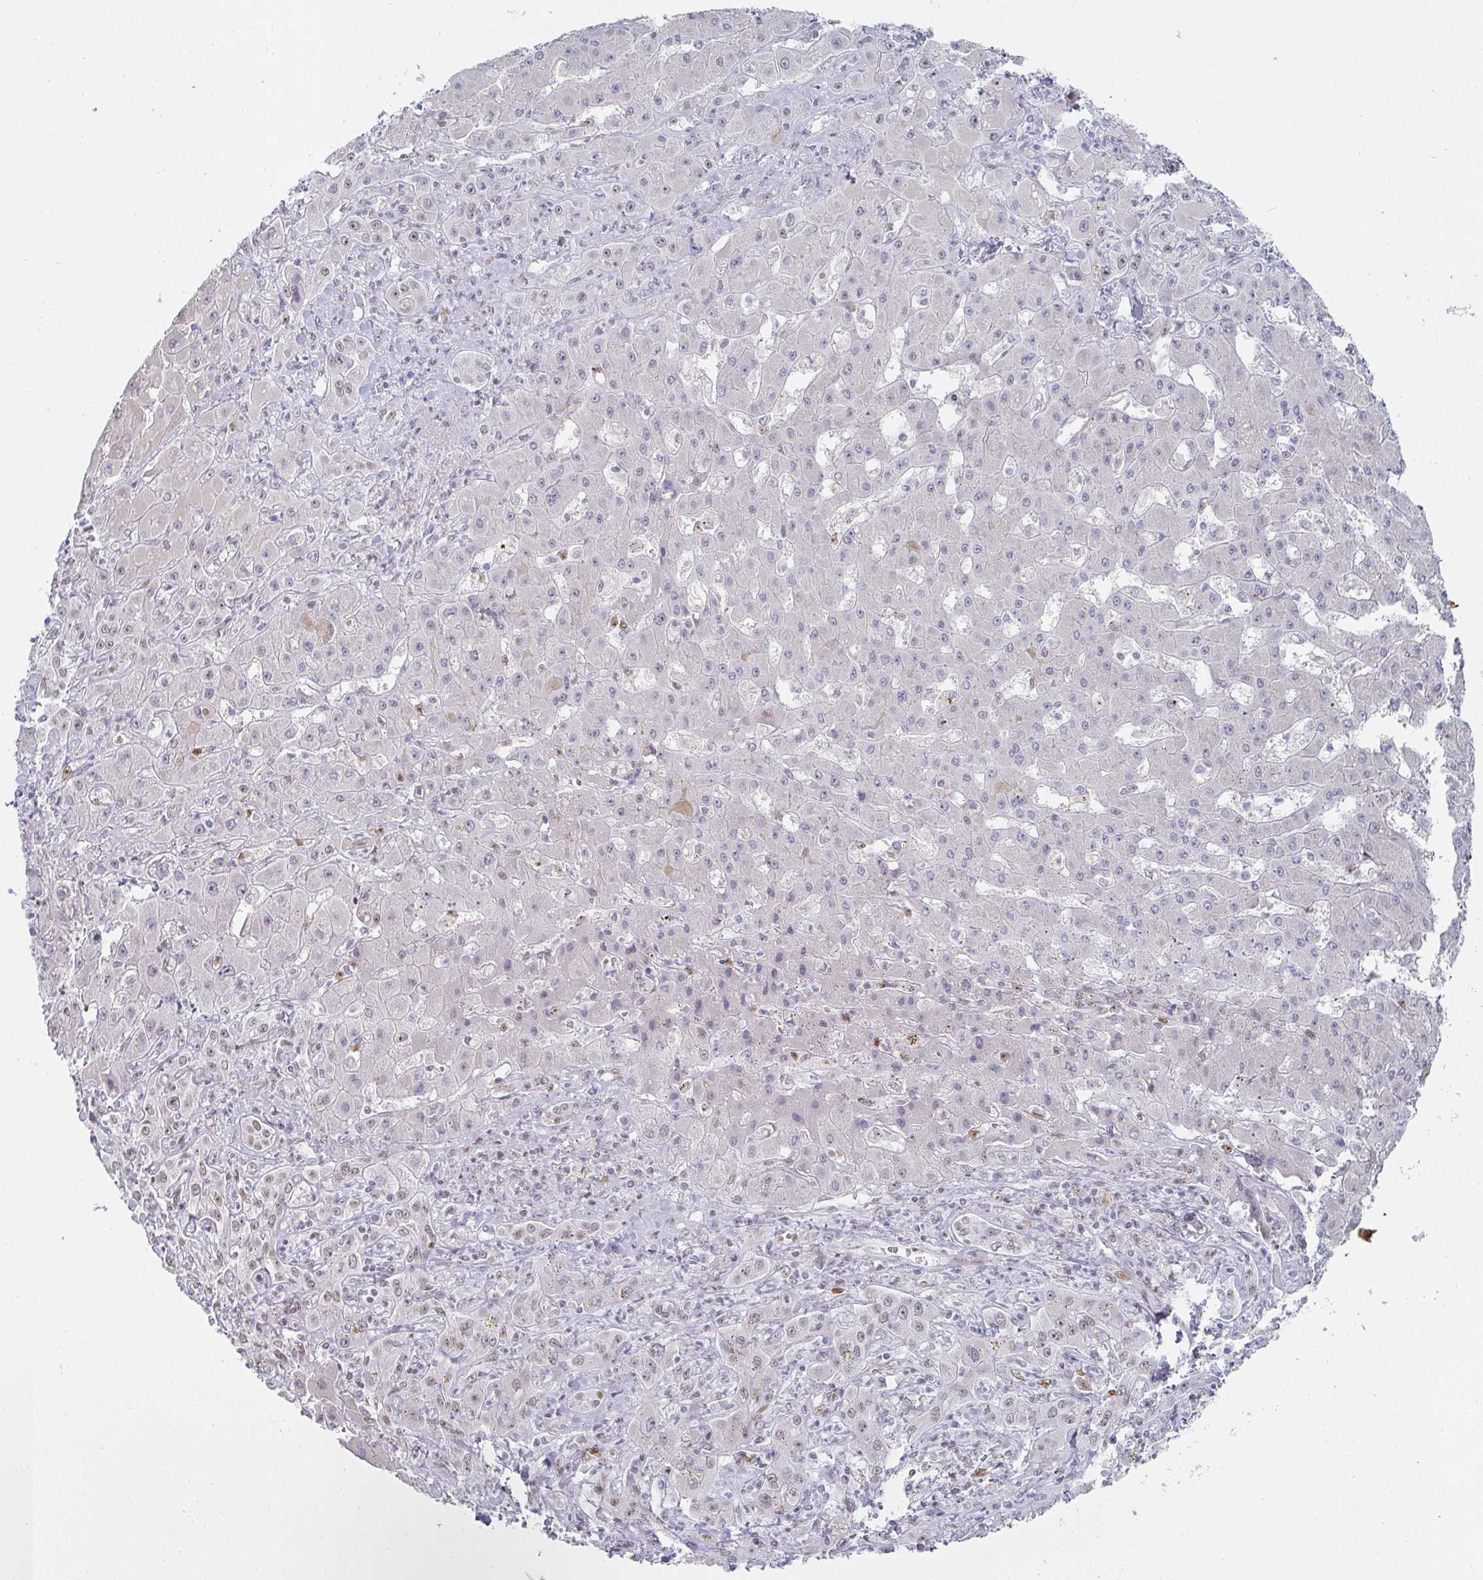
{"staining": {"intensity": "weak", "quantity": "<25%", "location": "nuclear"}, "tissue": "liver cancer", "cell_type": "Tumor cells", "image_type": "cancer", "snomed": [{"axis": "morphology", "description": "Cholangiocarcinoma"}, {"axis": "topography", "description": "Liver"}], "caption": "High power microscopy image of an IHC histopathology image of liver cancer (cholangiocarcinoma), revealing no significant expression in tumor cells.", "gene": "POU2AF2", "patient": {"sex": "male", "age": 67}}